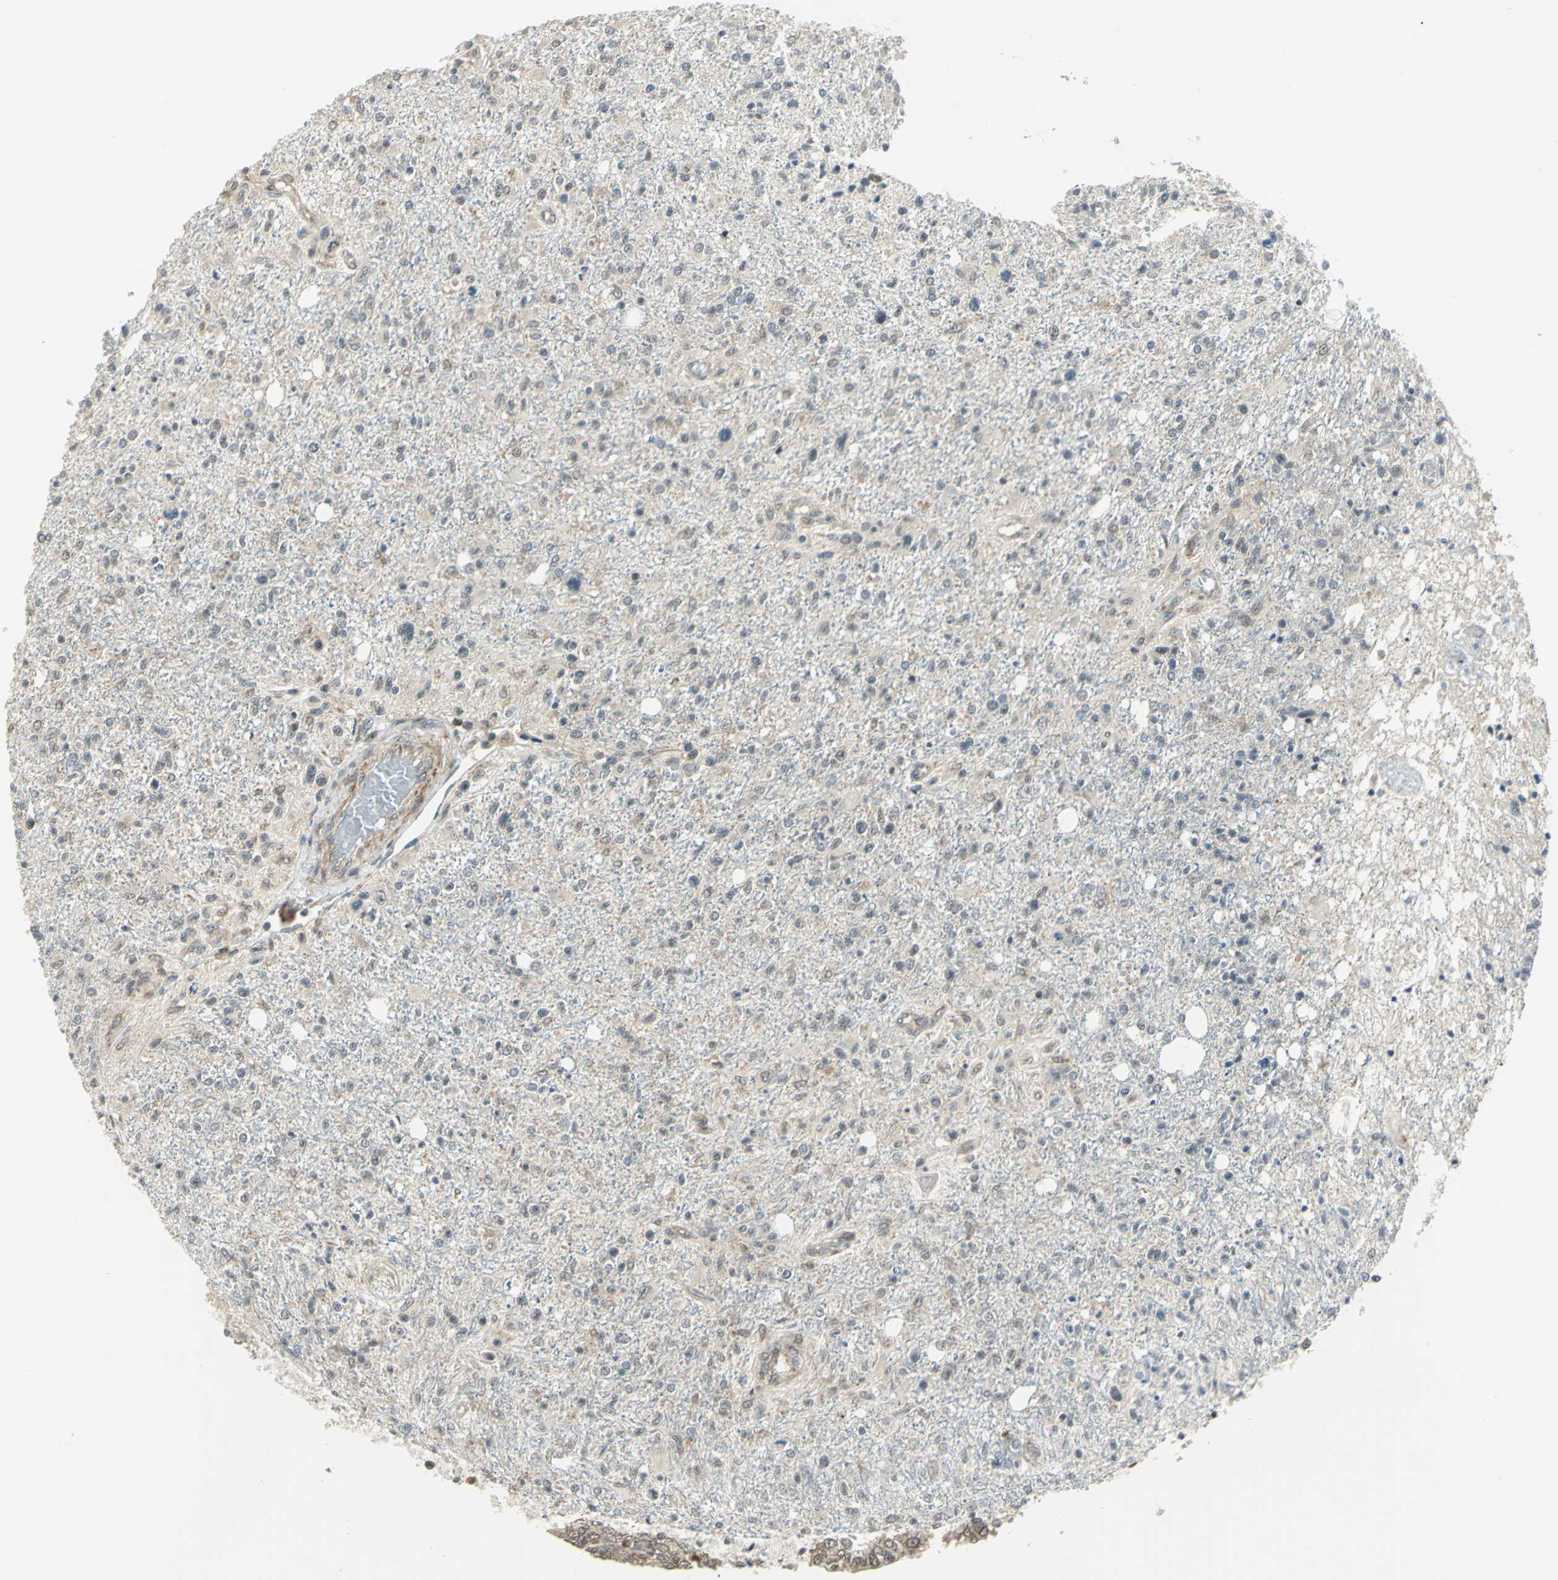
{"staining": {"intensity": "weak", "quantity": "25%-75%", "location": "cytoplasmic/membranous,nuclear"}, "tissue": "glioma", "cell_type": "Tumor cells", "image_type": "cancer", "snomed": [{"axis": "morphology", "description": "Glioma, malignant, High grade"}, {"axis": "topography", "description": "Cerebral cortex"}], "caption": "Immunohistochemistry (IHC) (DAB) staining of human glioma exhibits weak cytoplasmic/membranous and nuclear protein staining in about 25%-75% of tumor cells. Nuclei are stained in blue.", "gene": "PLAGL2", "patient": {"sex": "male", "age": 76}}